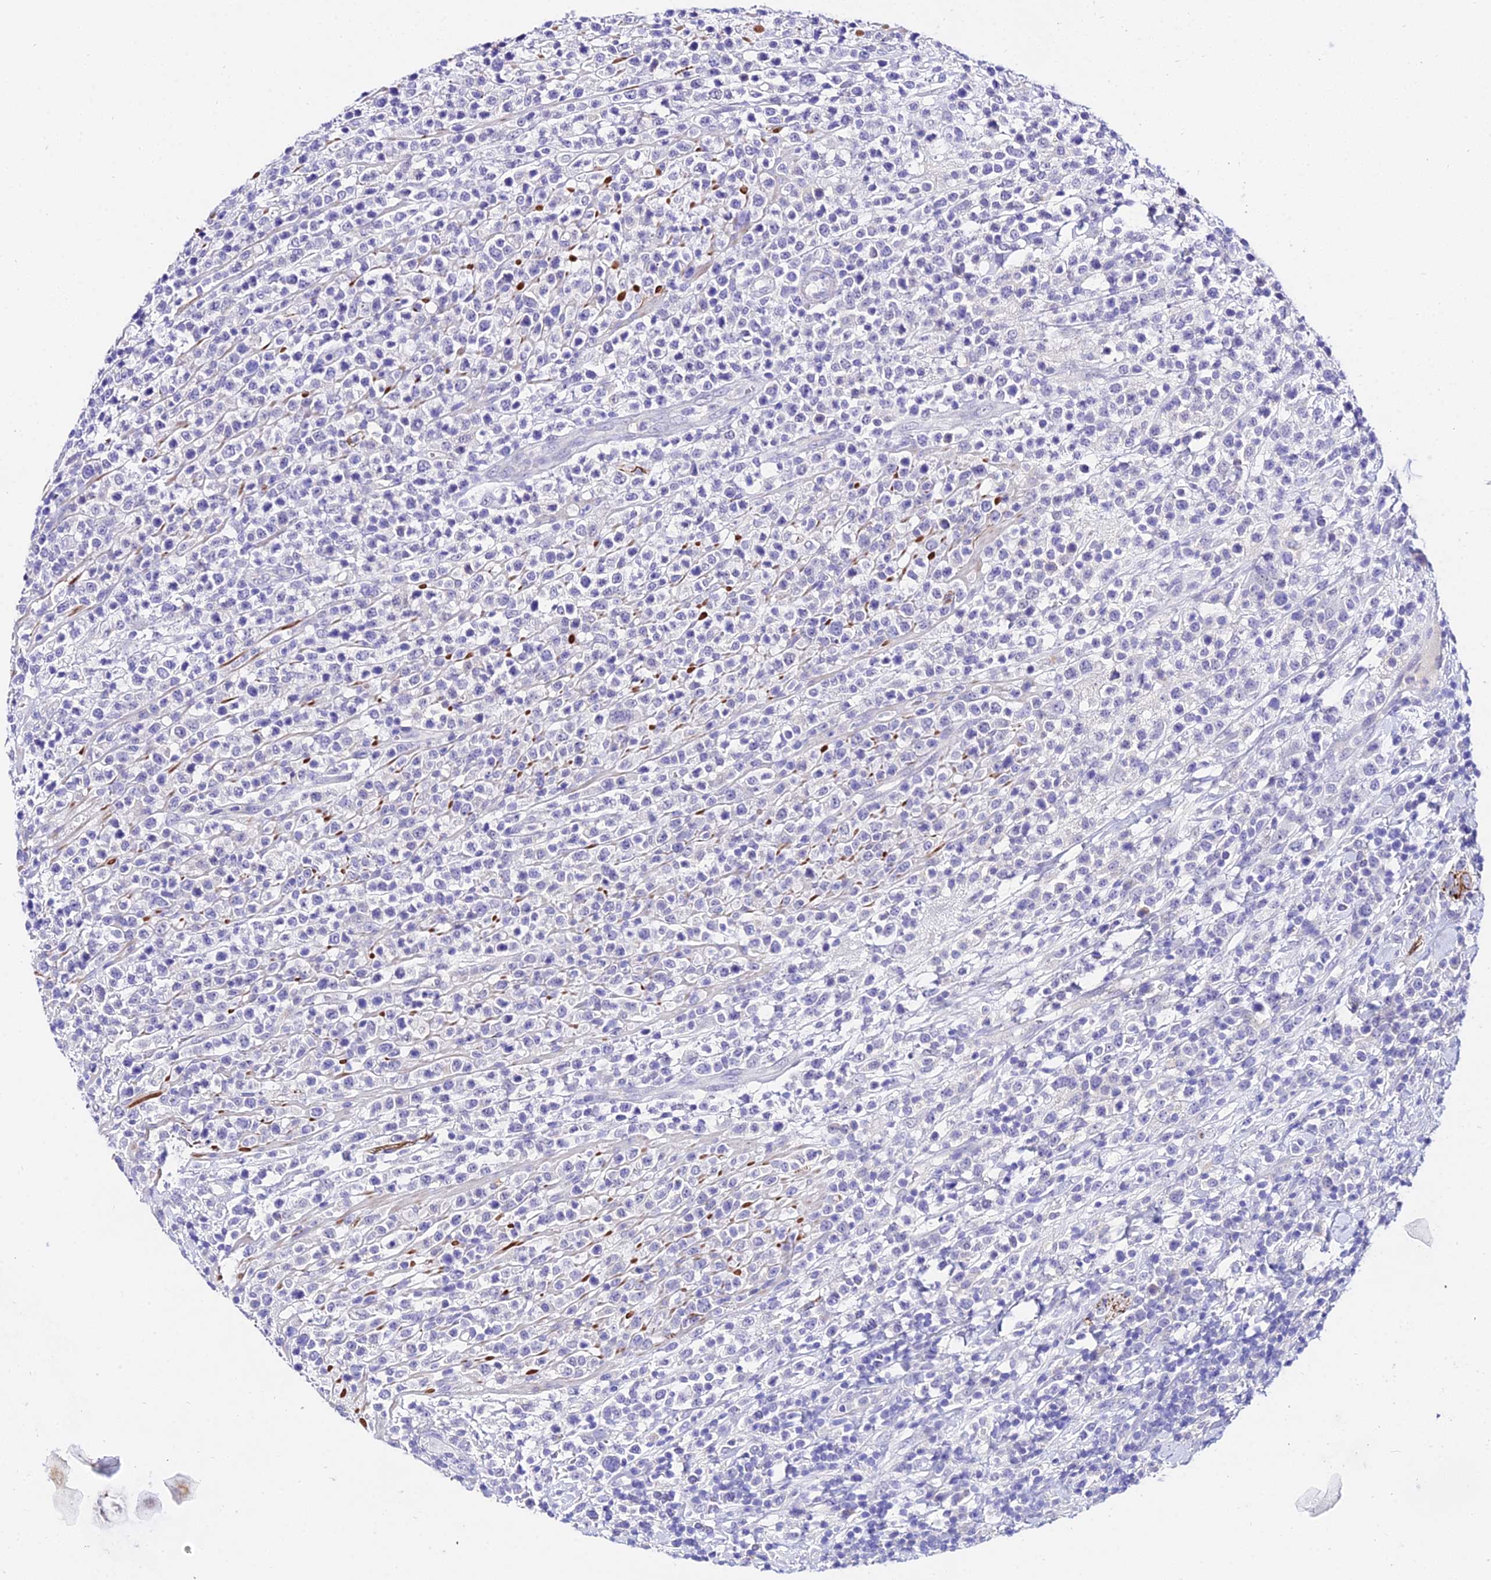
{"staining": {"intensity": "negative", "quantity": "none", "location": "none"}, "tissue": "lymphoma", "cell_type": "Tumor cells", "image_type": "cancer", "snomed": [{"axis": "morphology", "description": "Malignant lymphoma, non-Hodgkin's type, High grade"}, {"axis": "topography", "description": "Colon"}], "caption": "Tumor cells are negative for protein expression in human malignant lymphoma, non-Hodgkin's type (high-grade).", "gene": "DEFB106A", "patient": {"sex": "female", "age": 53}}